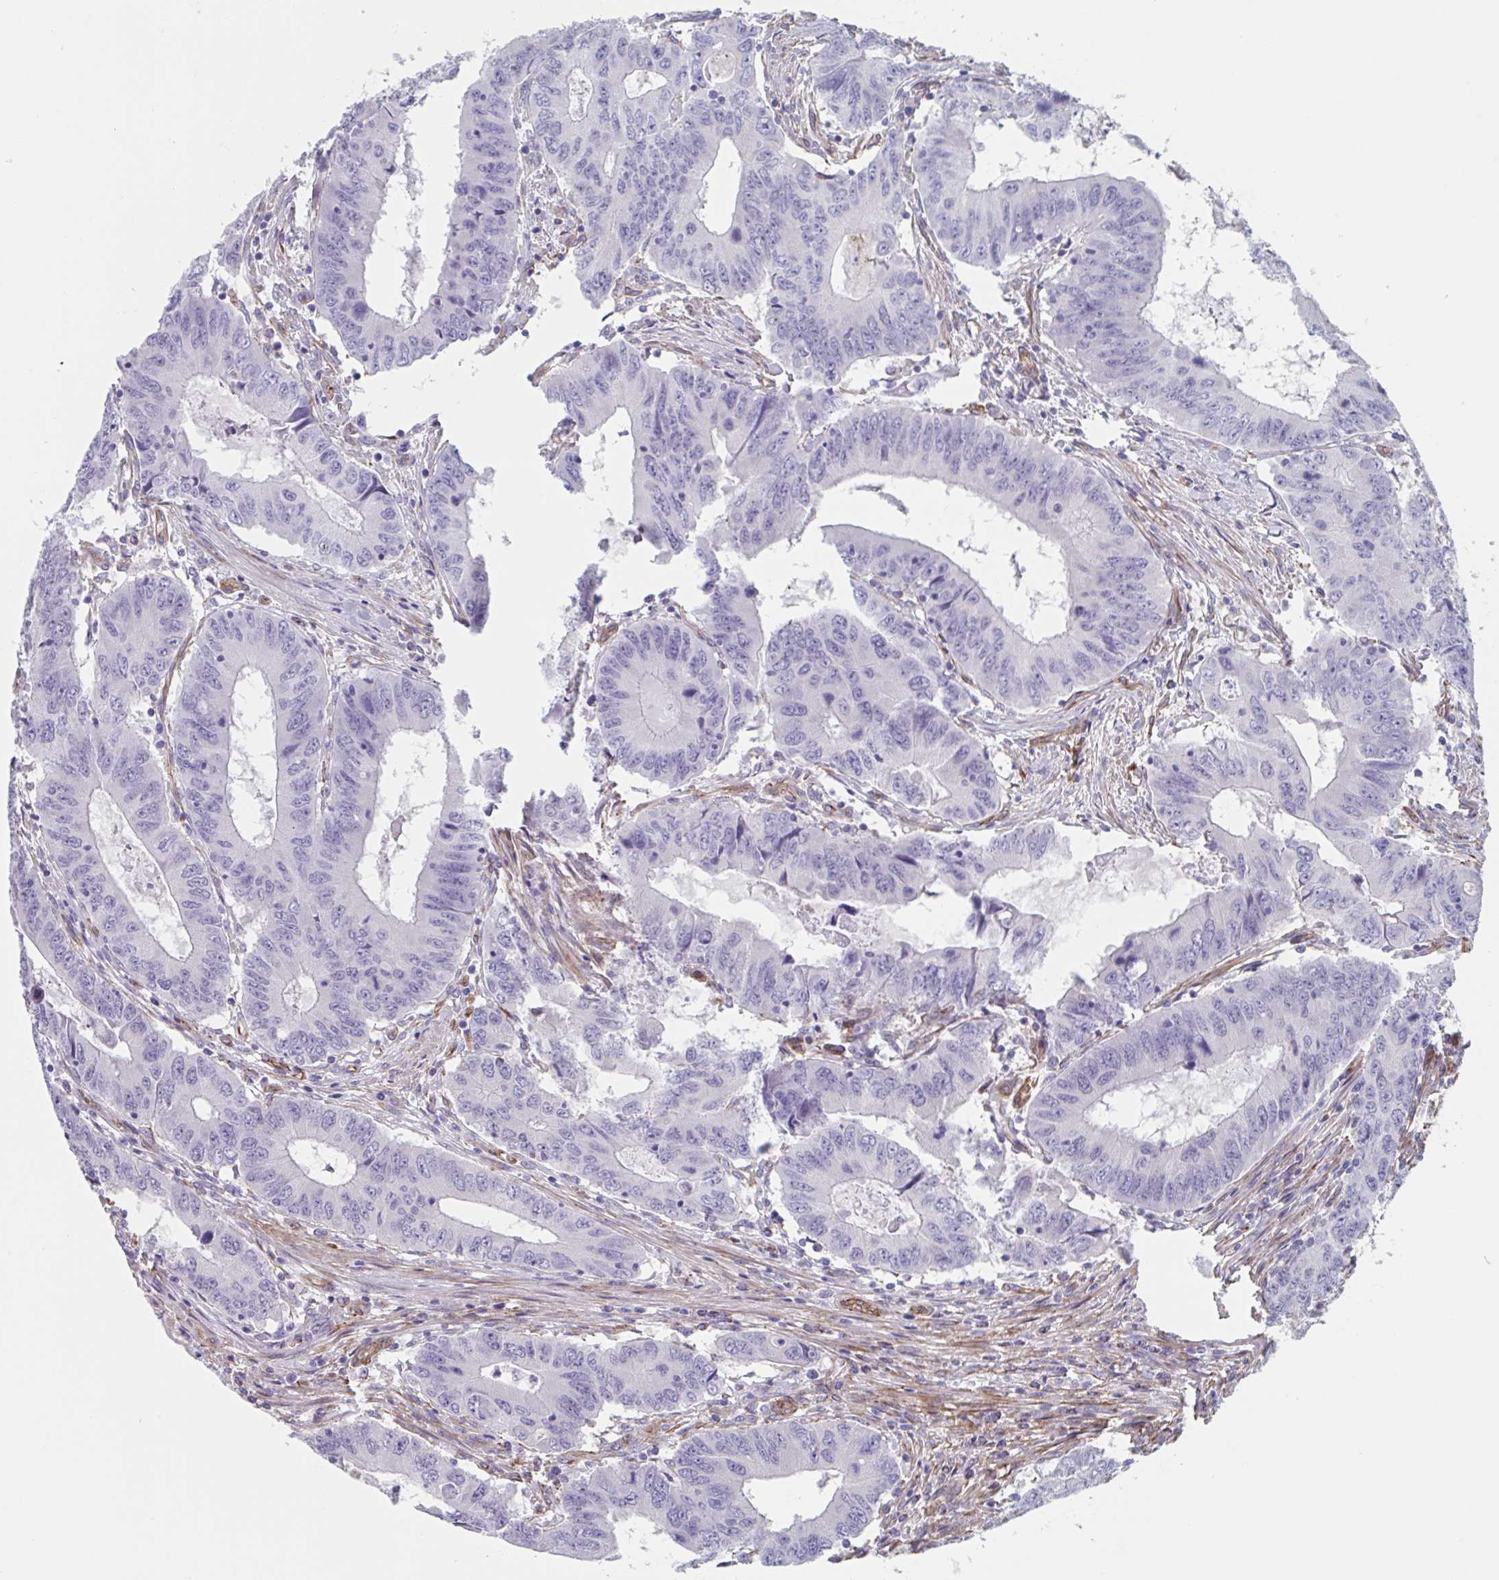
{"staining": {"intensity": "negative", "quantity": "none", "location": "none"}, "tissue": "colorectal cancer", "cell_type": "Tumor cells", "image_type": "cancer", "snomed": [{"axis": "morphology", "description": "Adenocarcinoma, NOS"}, {"axis": "topography", "description": "Colon"}], "caption": "An IHC histopathology image of colorectal cancer (adenocarcinoma) is shown. There is no staining in tumor cells of colorectal cancer (adenocarcinoma).", "gene": "CITED4", "patient": {"sex": "male", "age": 53}}